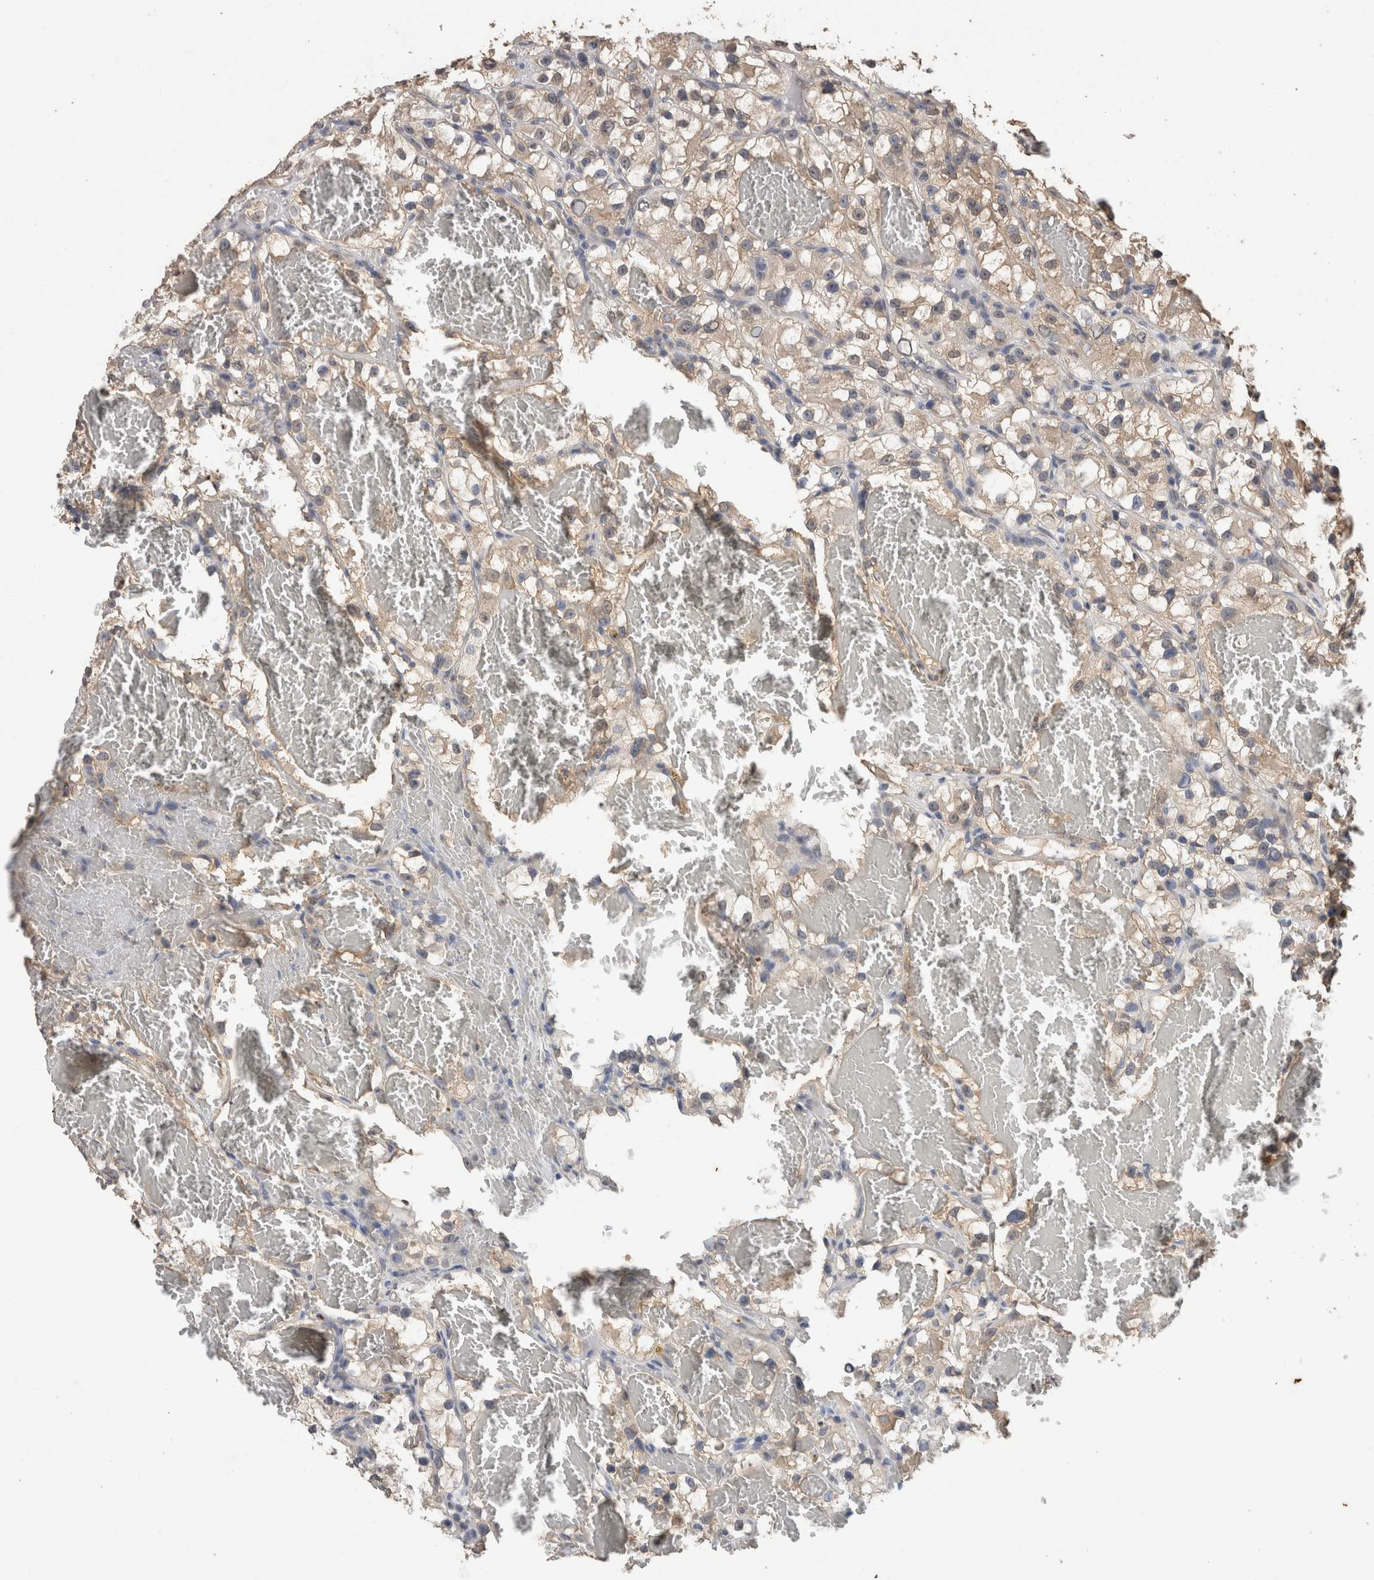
{"staining": {"intensity": "weak", "quantity": "<25%", "location": "cytoplasmic/membranous"}, "tissue": "renal cancer", "cell_type": "Tumor cells", "image_type": "cancer", "snomed": [{"axis": "morphology", "description": "Adenocarcinoma, NOS"}, {"axis": "topography", "description": "Kidney"}], "caption": "IHC of human renal cancer shows no staining in tumor cells.", "gene": "S100A10", "patient": {"sex": "female", "age": 57}}